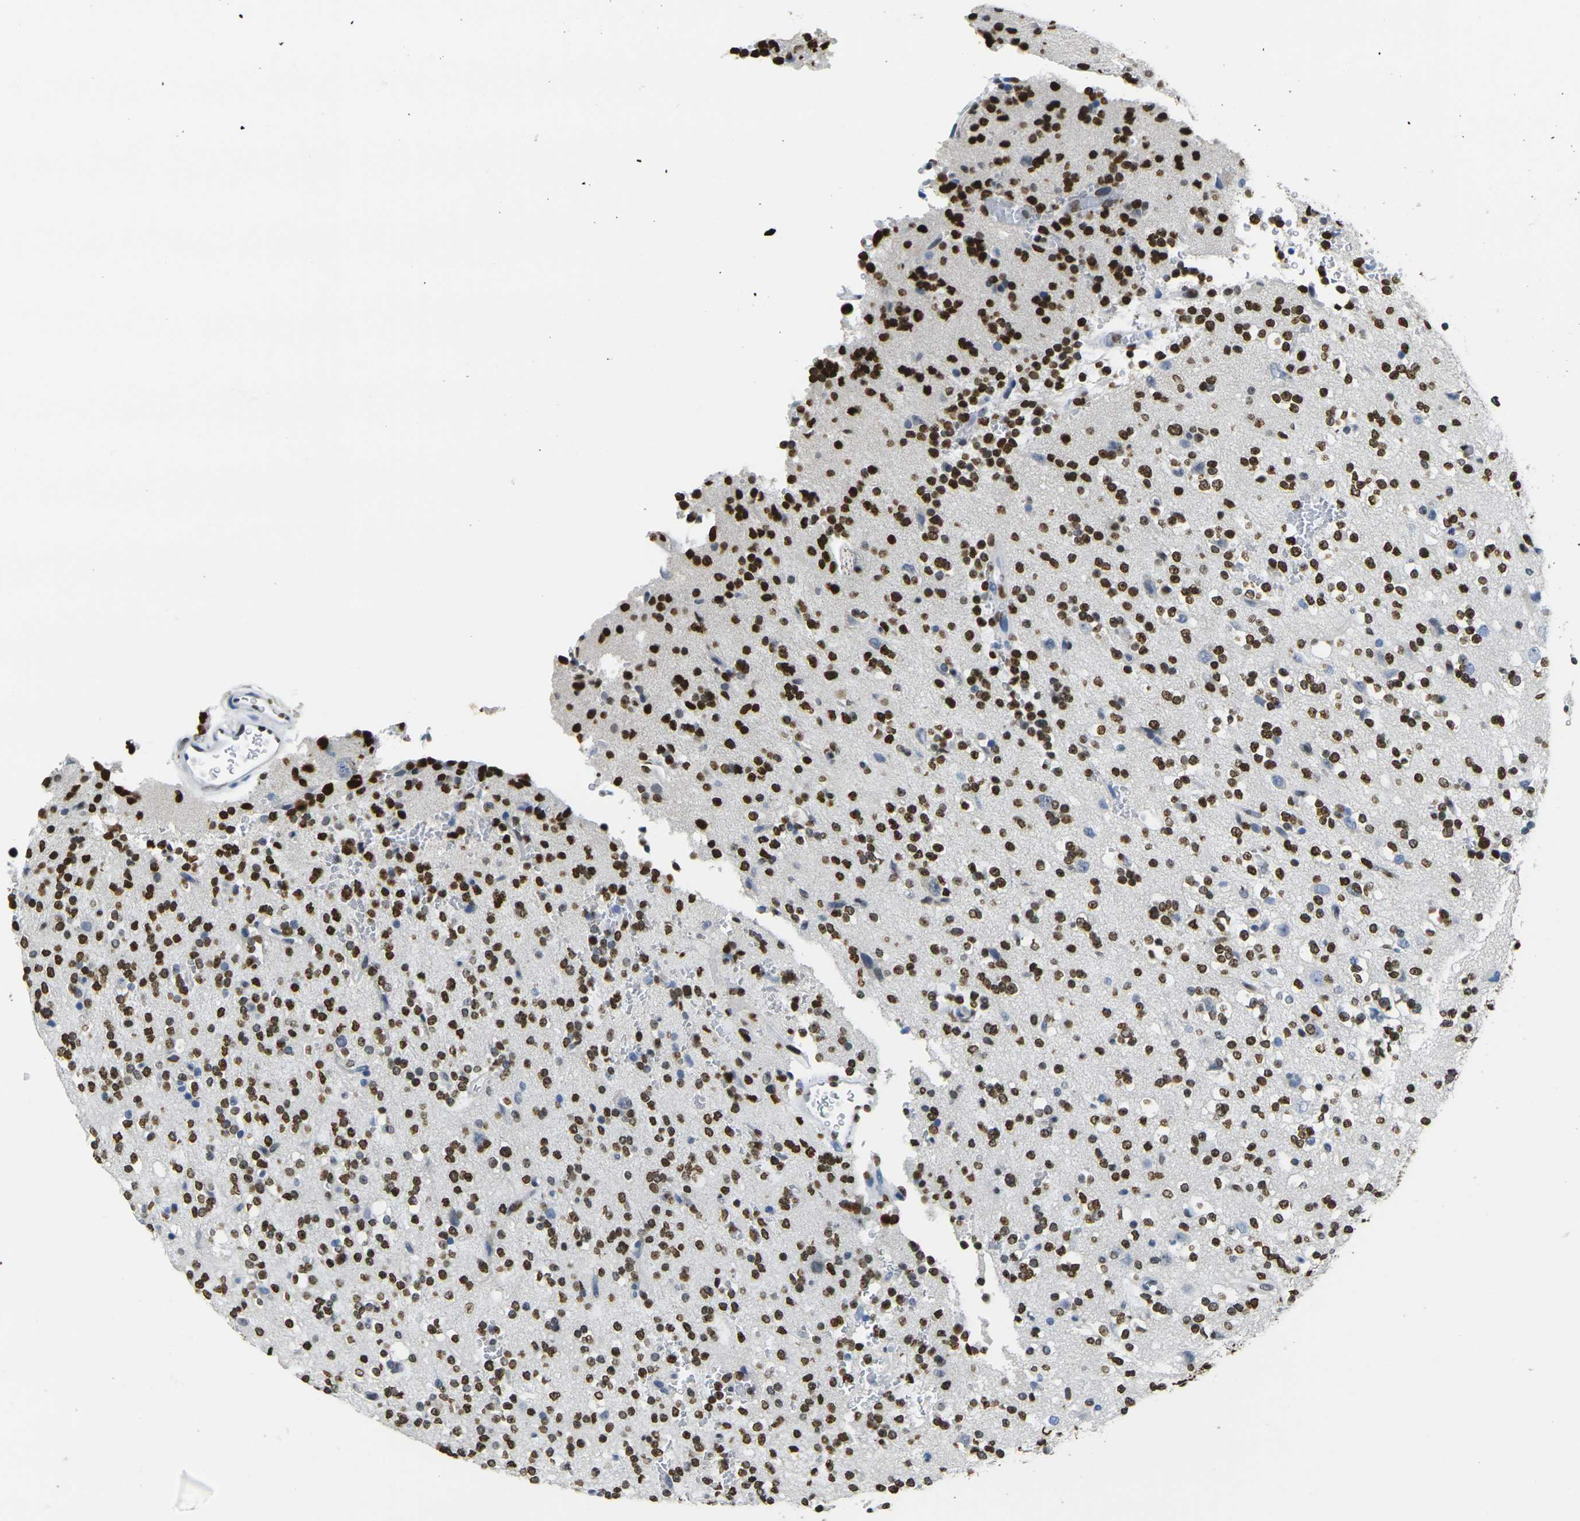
{"staining": {"intensity": "strong", "quantity": ">75%", "location": "nuclear"}, "tissue": "glioma", "cell_type": "Tumor cells", "image_type": "cancer", "snomed": [{"axis": "morphology", "description": "Glioma, malignant, High grade"}, {"axis": "topography", "description": "Brain"}], "caption": "A brown stain labels strong nuclear expression of a protein in high-grade glioma (malignant) tumor cells. (DAB (3,3'-diaminobenzidine) IHC, brown staining for protein, blue staining for nuclei).", "gene": "DRAXIN", "patient": {"sex": "male", "age": 47}}